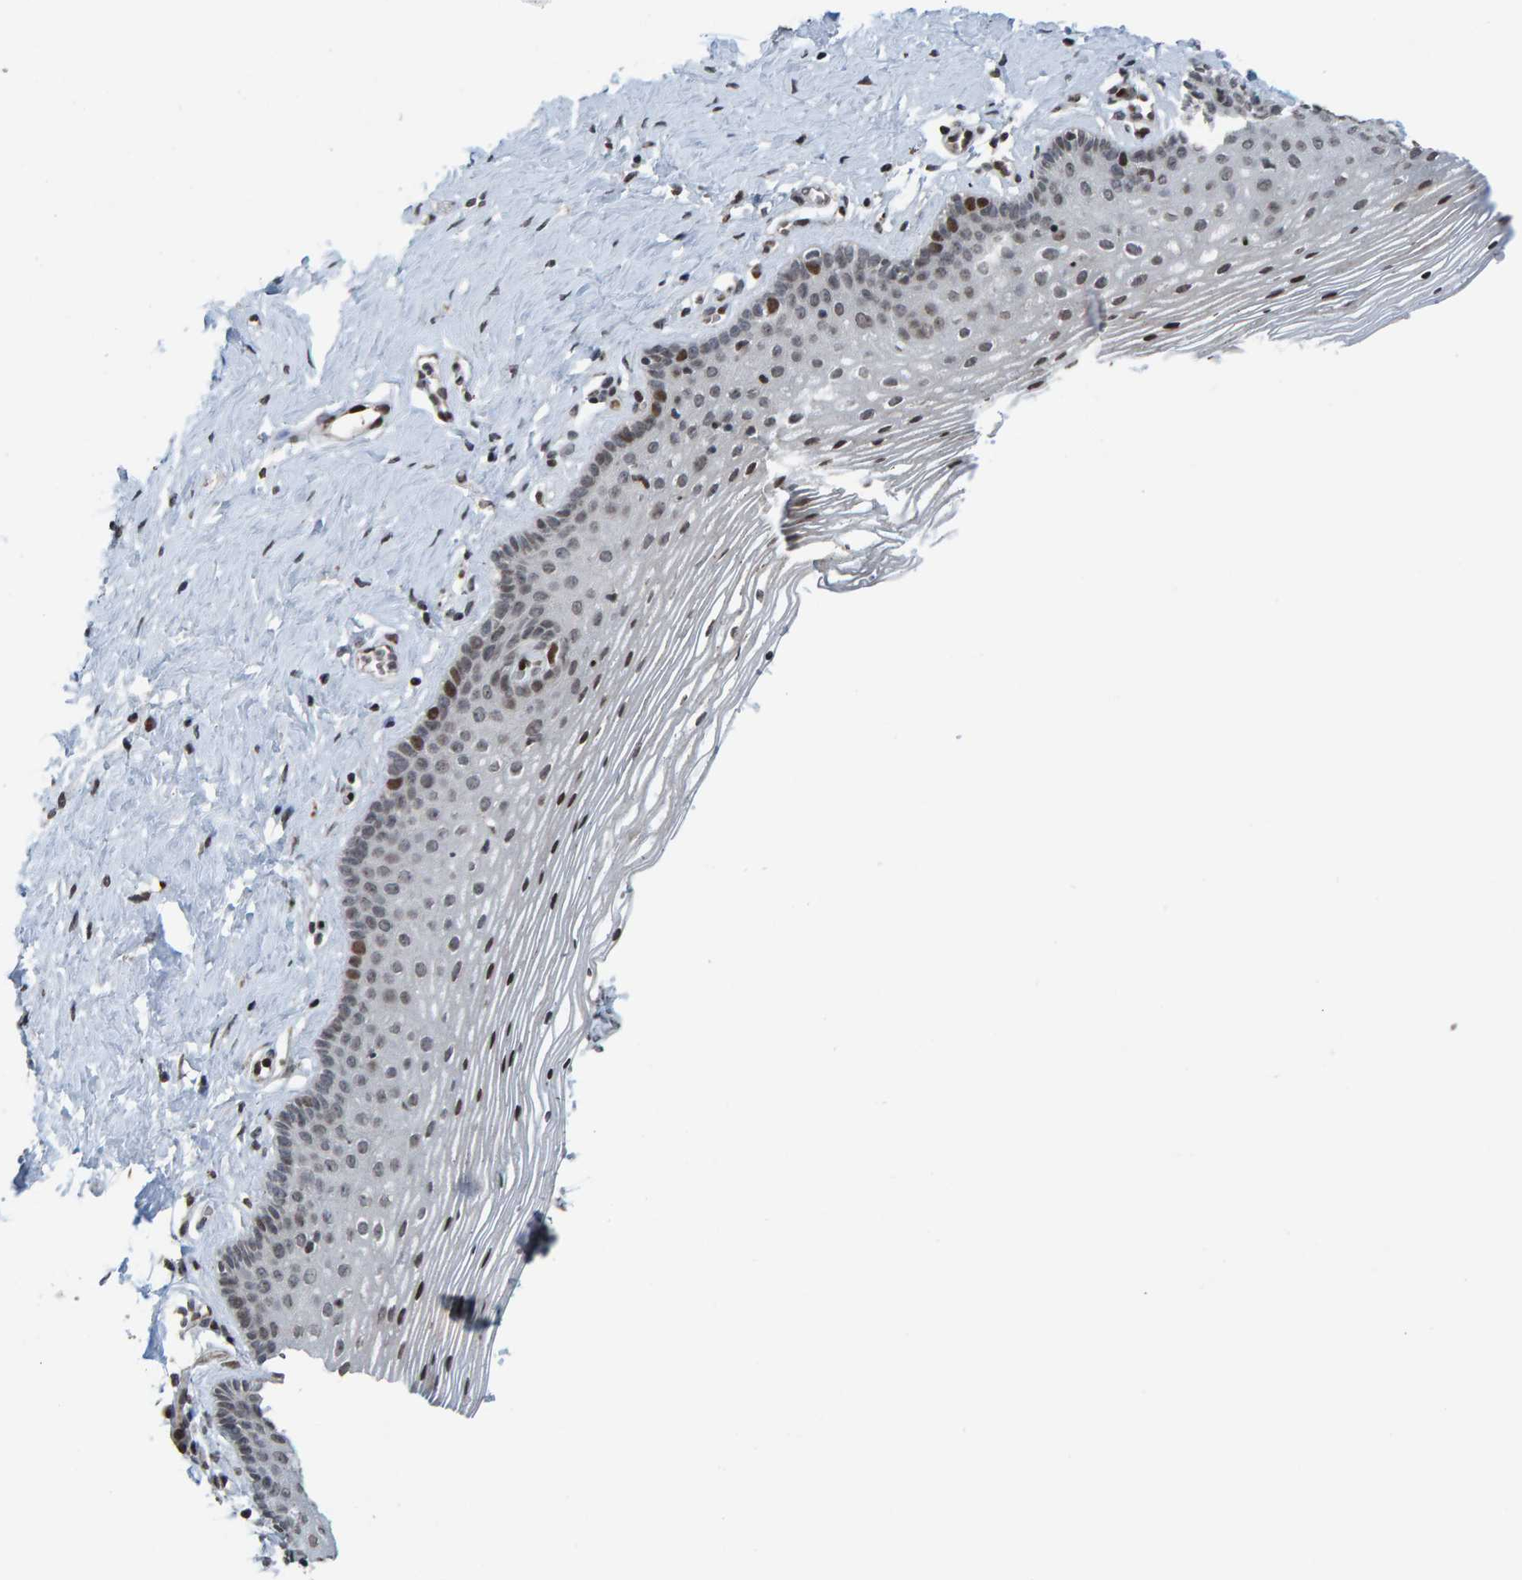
{"staining": {"intensity": "moderate", "quantity": "<25%", "location": "nuclear"}, "tissue": "vagina", "cell_type": "Squamous epithelial cells", "image_type": "normal", "snomed": [{"axis": "morphology", "description": "Normal tissue, NOS"}, {"axis": "topography", "description": "Vagina"}], "caption": "This histopathology image shows IHC staining of unremarkable vagina, with low moderate nuclear positivity in about <25% of squamous epithelial cells.", "gene": "ZNF366", "patient": {"sex": "female", "age": 32}}